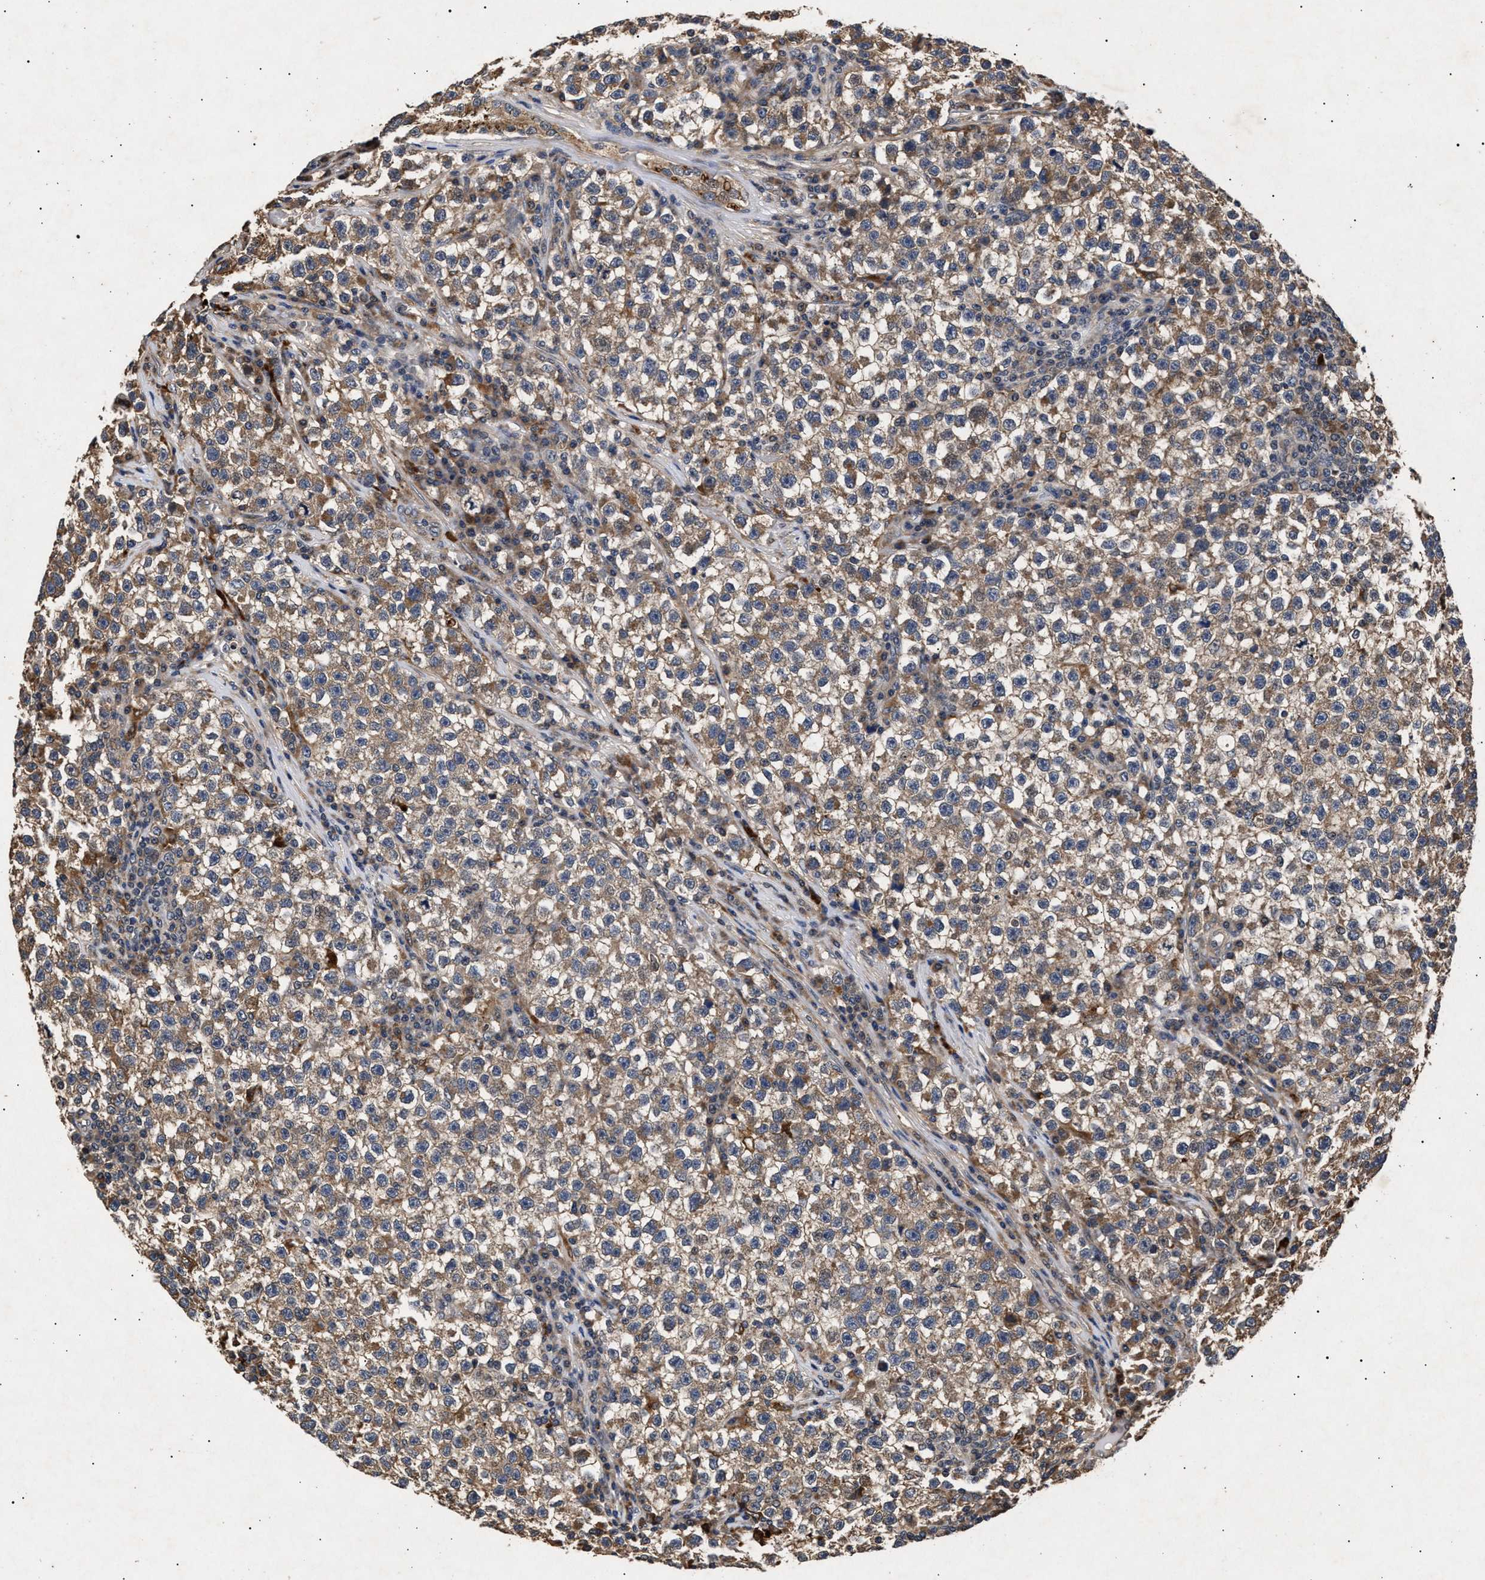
{"staining": {"intensity": "moderate", "quantity": ">75%", "location": "cytoplasmic/membranous"}, "tissue": "testis cancer", "cell_type": "Tumor cells", "image_type": "cancer", "snomed": [{"axis": "morphology", "description": "Seminoma, NOS"}, {"axis": "topography", "description": "Testis"}], "caption": "Immunohistochemical staining of human testis cancer exhibits medium levels of moderate cytoplasmic/membranous protein expression in about >75% of tumor cells. The protein of interest is shown in brown color, while the nuclei are stained blue.", "gene": "ITGB5", "patient": {"sex": "male", "age": 22}}